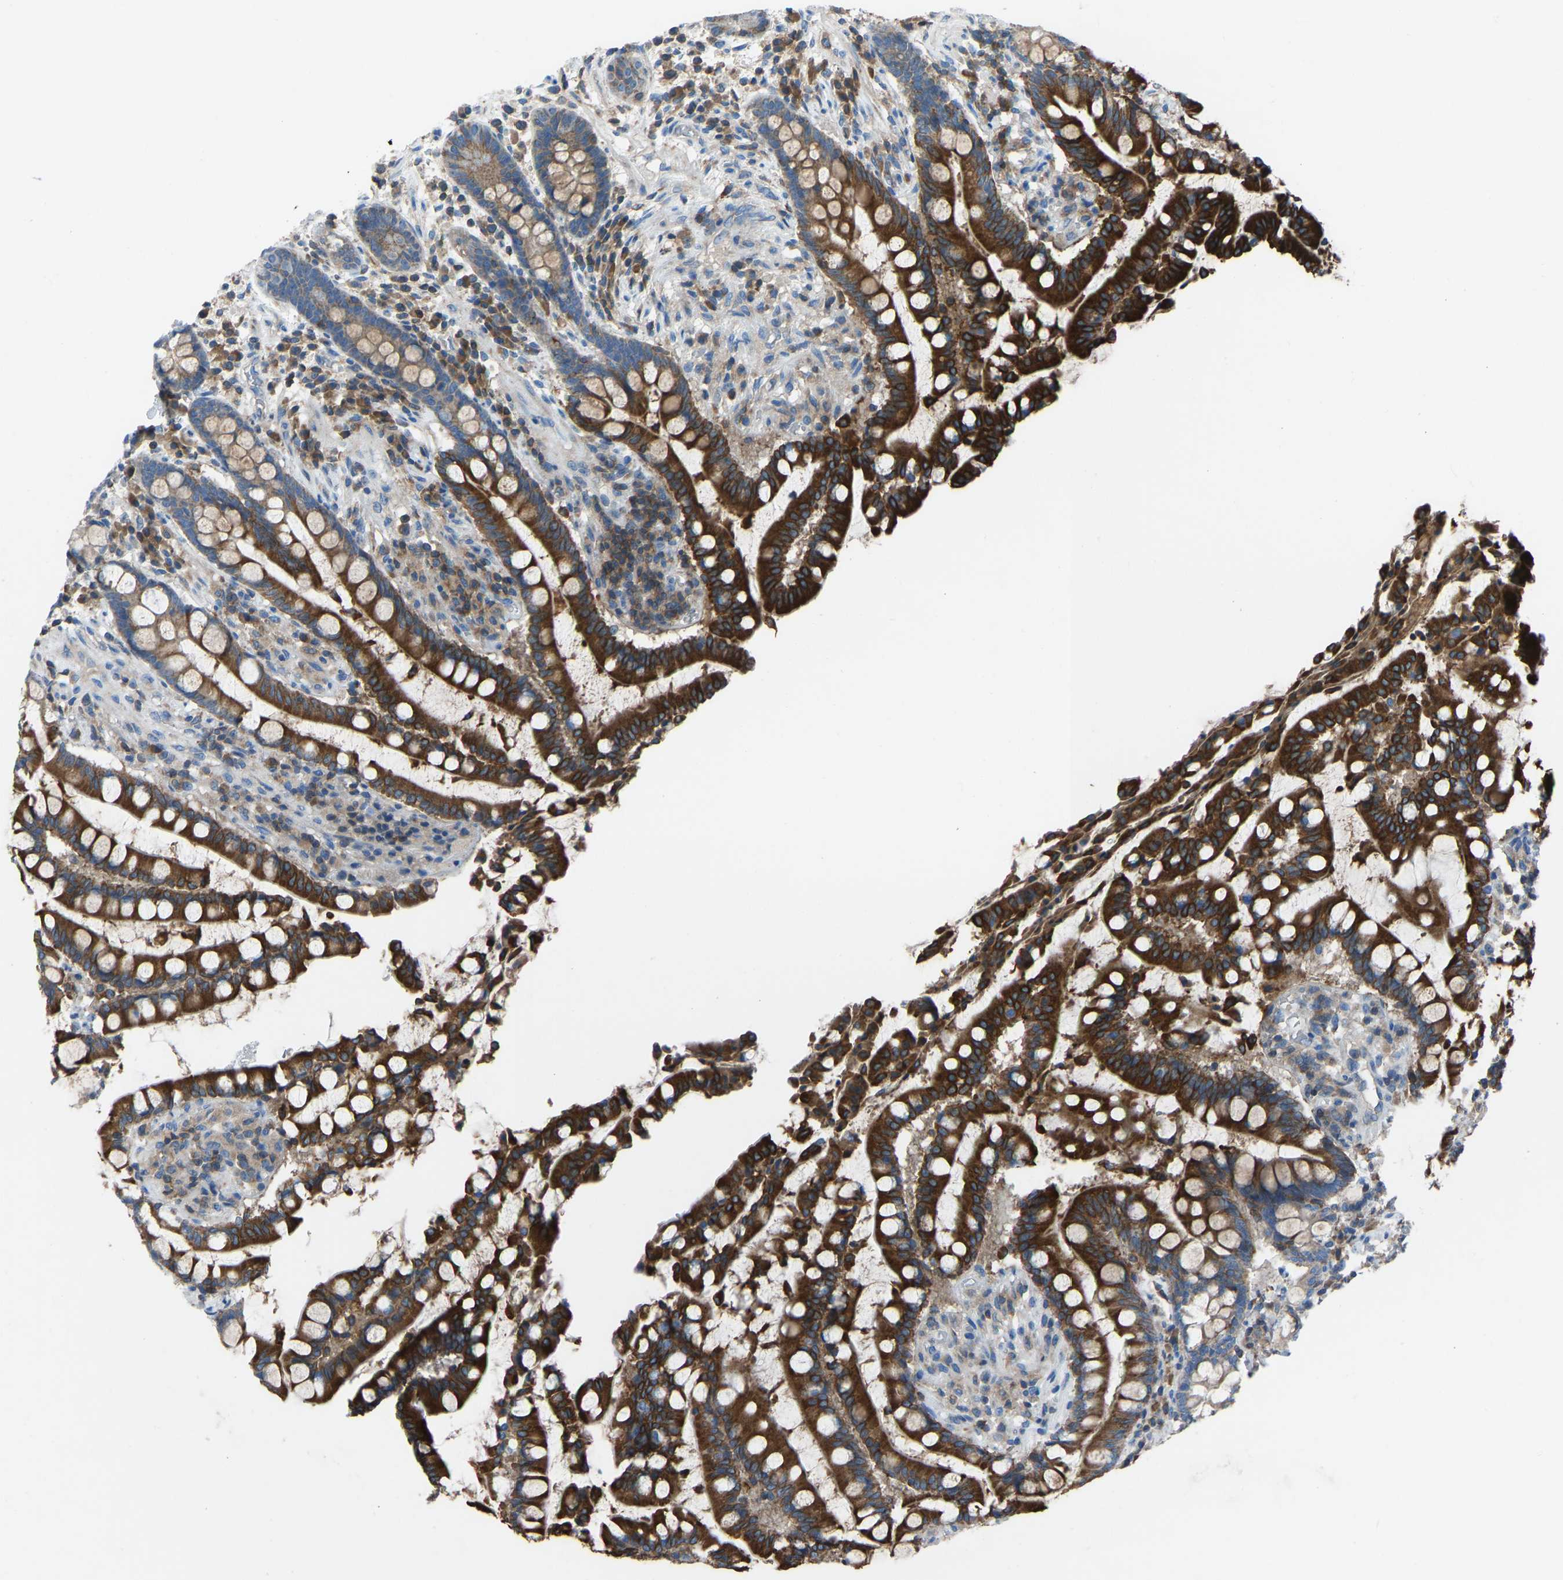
{"staining": {"intensity": "weak", "quantity": "25%-75%", "location": "cytoplasmic/membranous"}, "tissue": "colon", "cell_type": "Endothelial cells", "image_type": "normal", "snomed": [{"axis": "morphology", "description": "Normal tissue, NOS"}, {"axis": "topography", "description": "Colon"}], "caption": "Immunohistochemistry (DAB) staining of unremarkable colon shows weak cytoplasmic/membranous protein positivity in approximately 25%-75% of endothelial cells. (DAB (3,3'-diaminobenzidine) = brown stain, brightfield microscopy at high magnification).", "gene": "GRK6", "patient": {"sex": "male", "age": 73}}